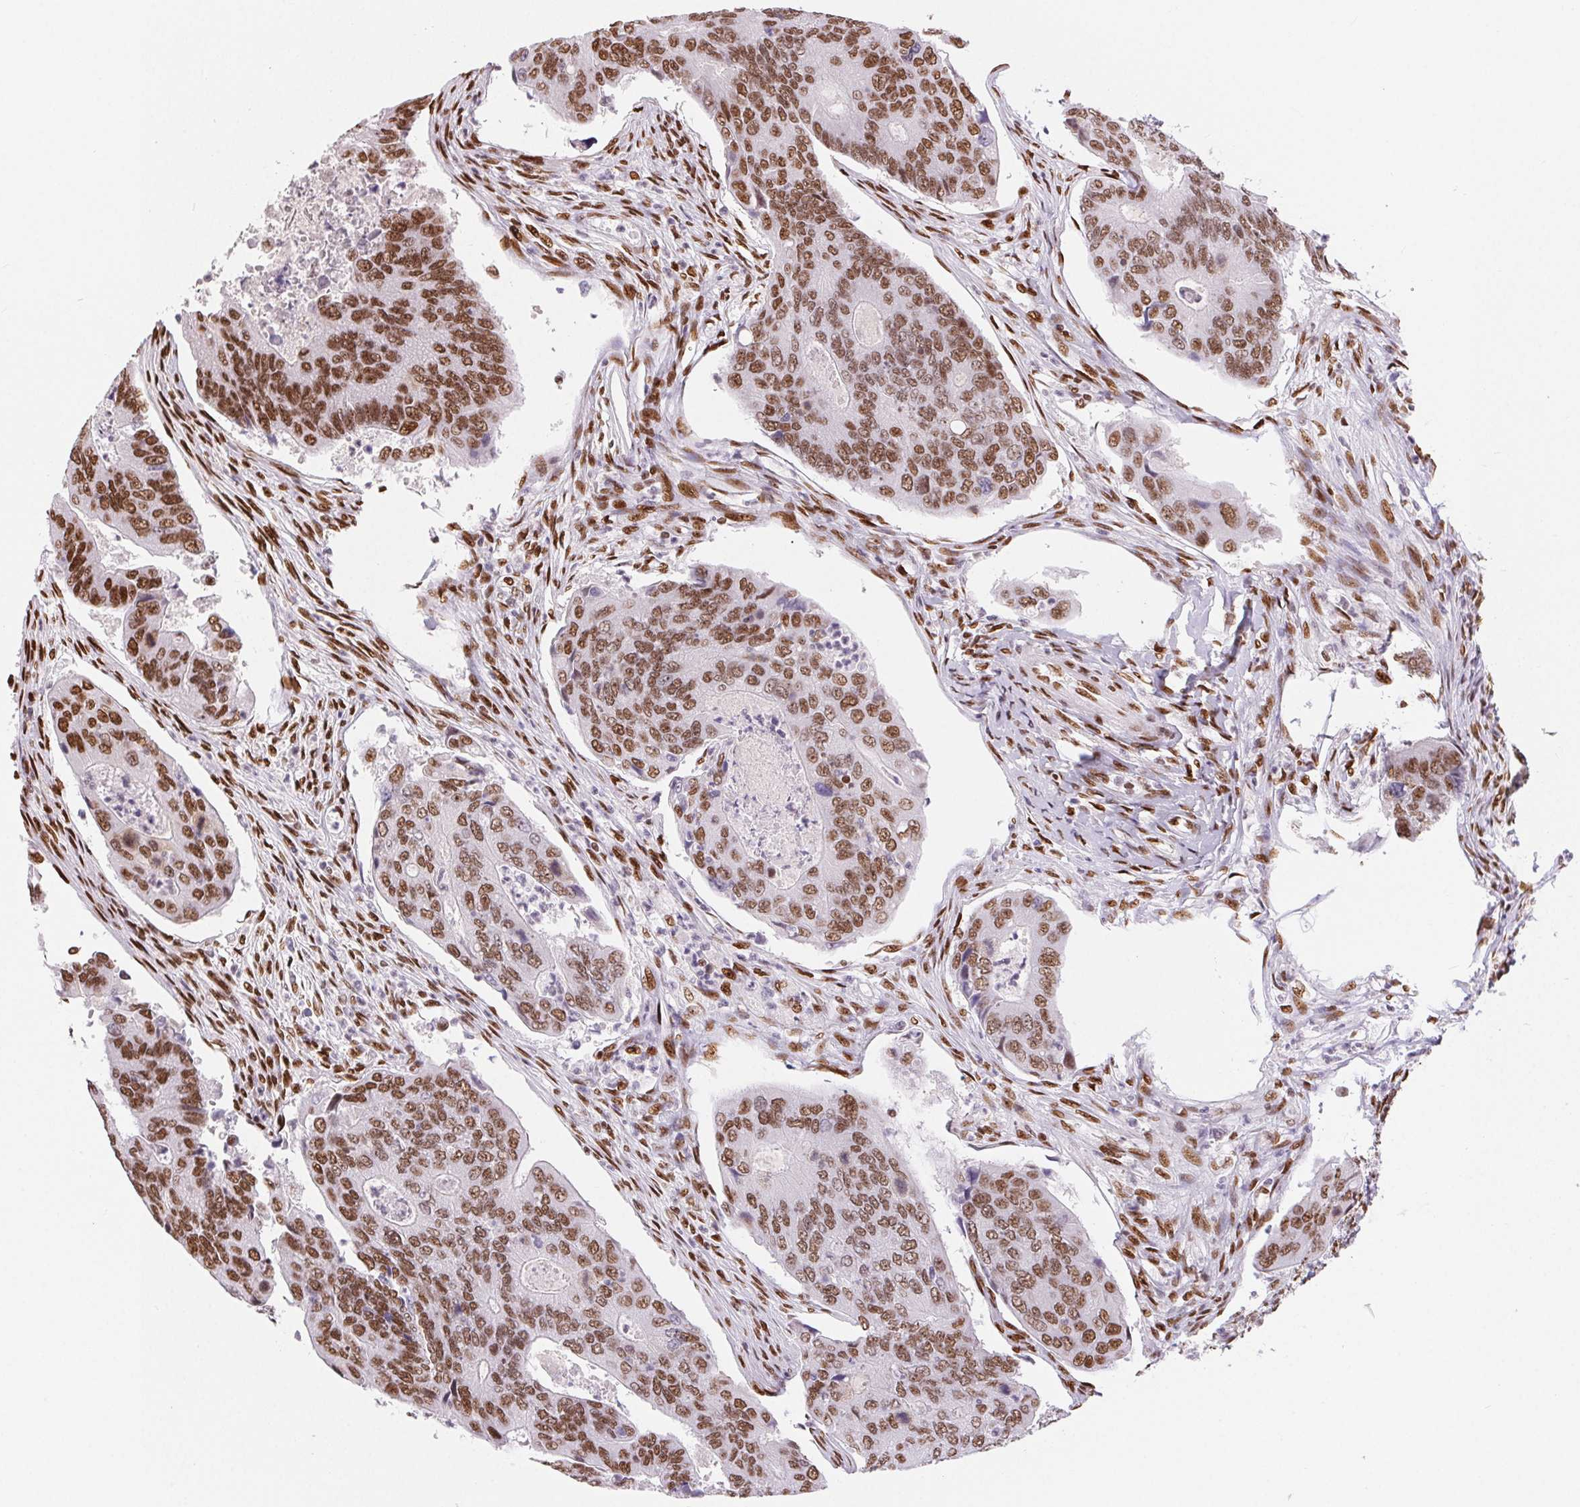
{"staining": {"intensity": "moderate", "quantity": ">75%", "location": "nuclear"}, "tissue": "colorectal cancer", "cell_type": "Tumor cells", "image_type": "cancer", "snomed": [{"axis": "morphology", "description": "Adenocarcinoma, NOS"}, {"axis": "topography", "description": "Colon"}], "caption": "There is medium levels of moderate nuclear expression in tumor cells of colorectal cancer (adenocarcinoma), as demonstrated by immunohistochemical staining (brown color).", "gene": "ZNF80", "patient": {"sex": "female", "age": 67}}